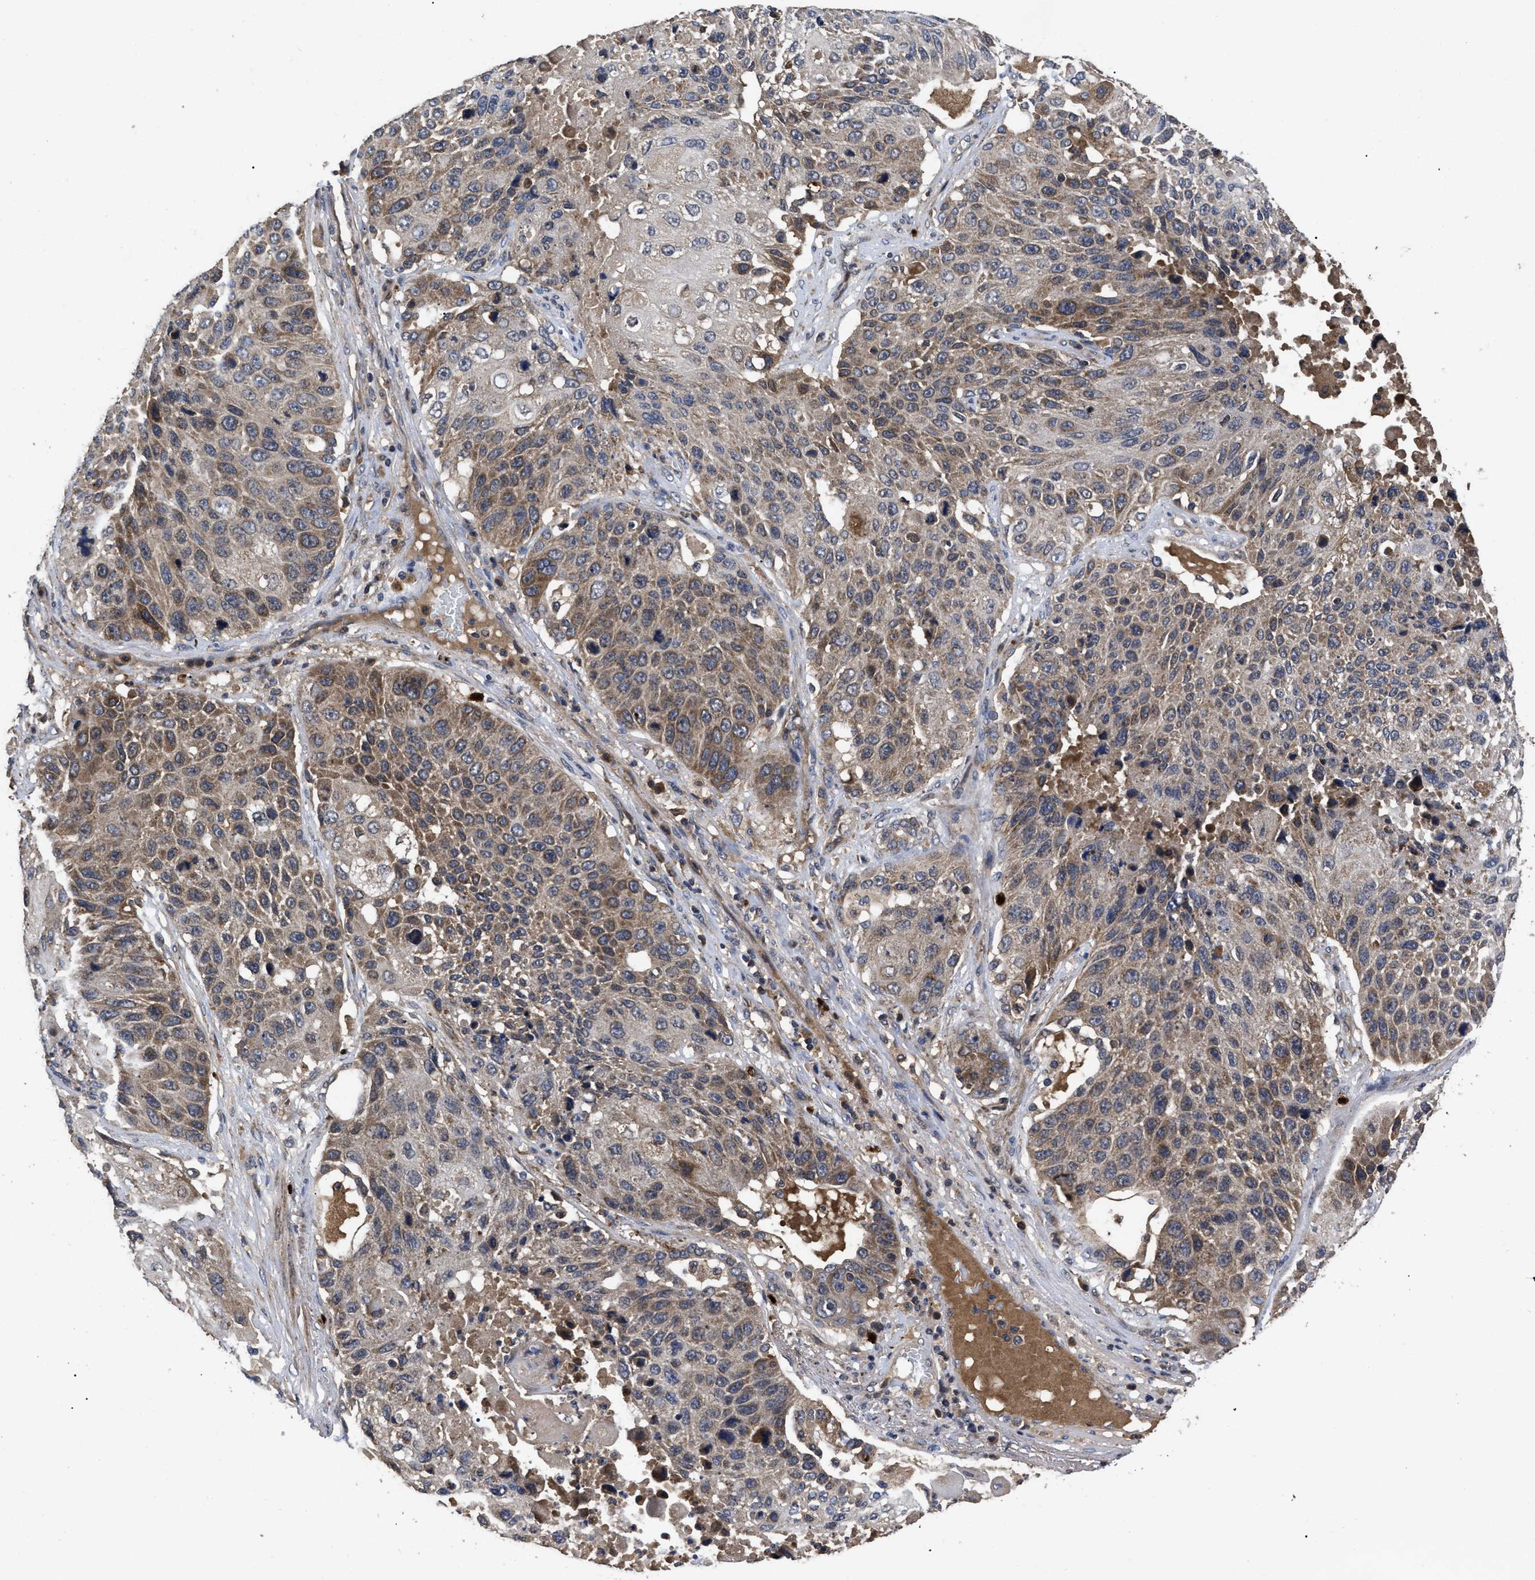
{"staining": {"intensity": "moderate", "quantity": ">75%", "location": "cytoplasmic/membranous"}, "tissue": "lung cancer", "cell_type": "Tumor cells", "image_type": "cancer", "snomed": [{"axis": "morphology", "description": "Squamous cell carcinoma, NOS"}, {"axis": "topography", "description": "Lung"}], "caption": "Squamous cell carcinoma (lung) was stained to show a protein in brown. There is medium levels of moderate cytoplasmic/membranous positivity in approximately >75% of tumor cells.", "gene": "LRRC3", "patient": {"sex": "male", "age": 61}}